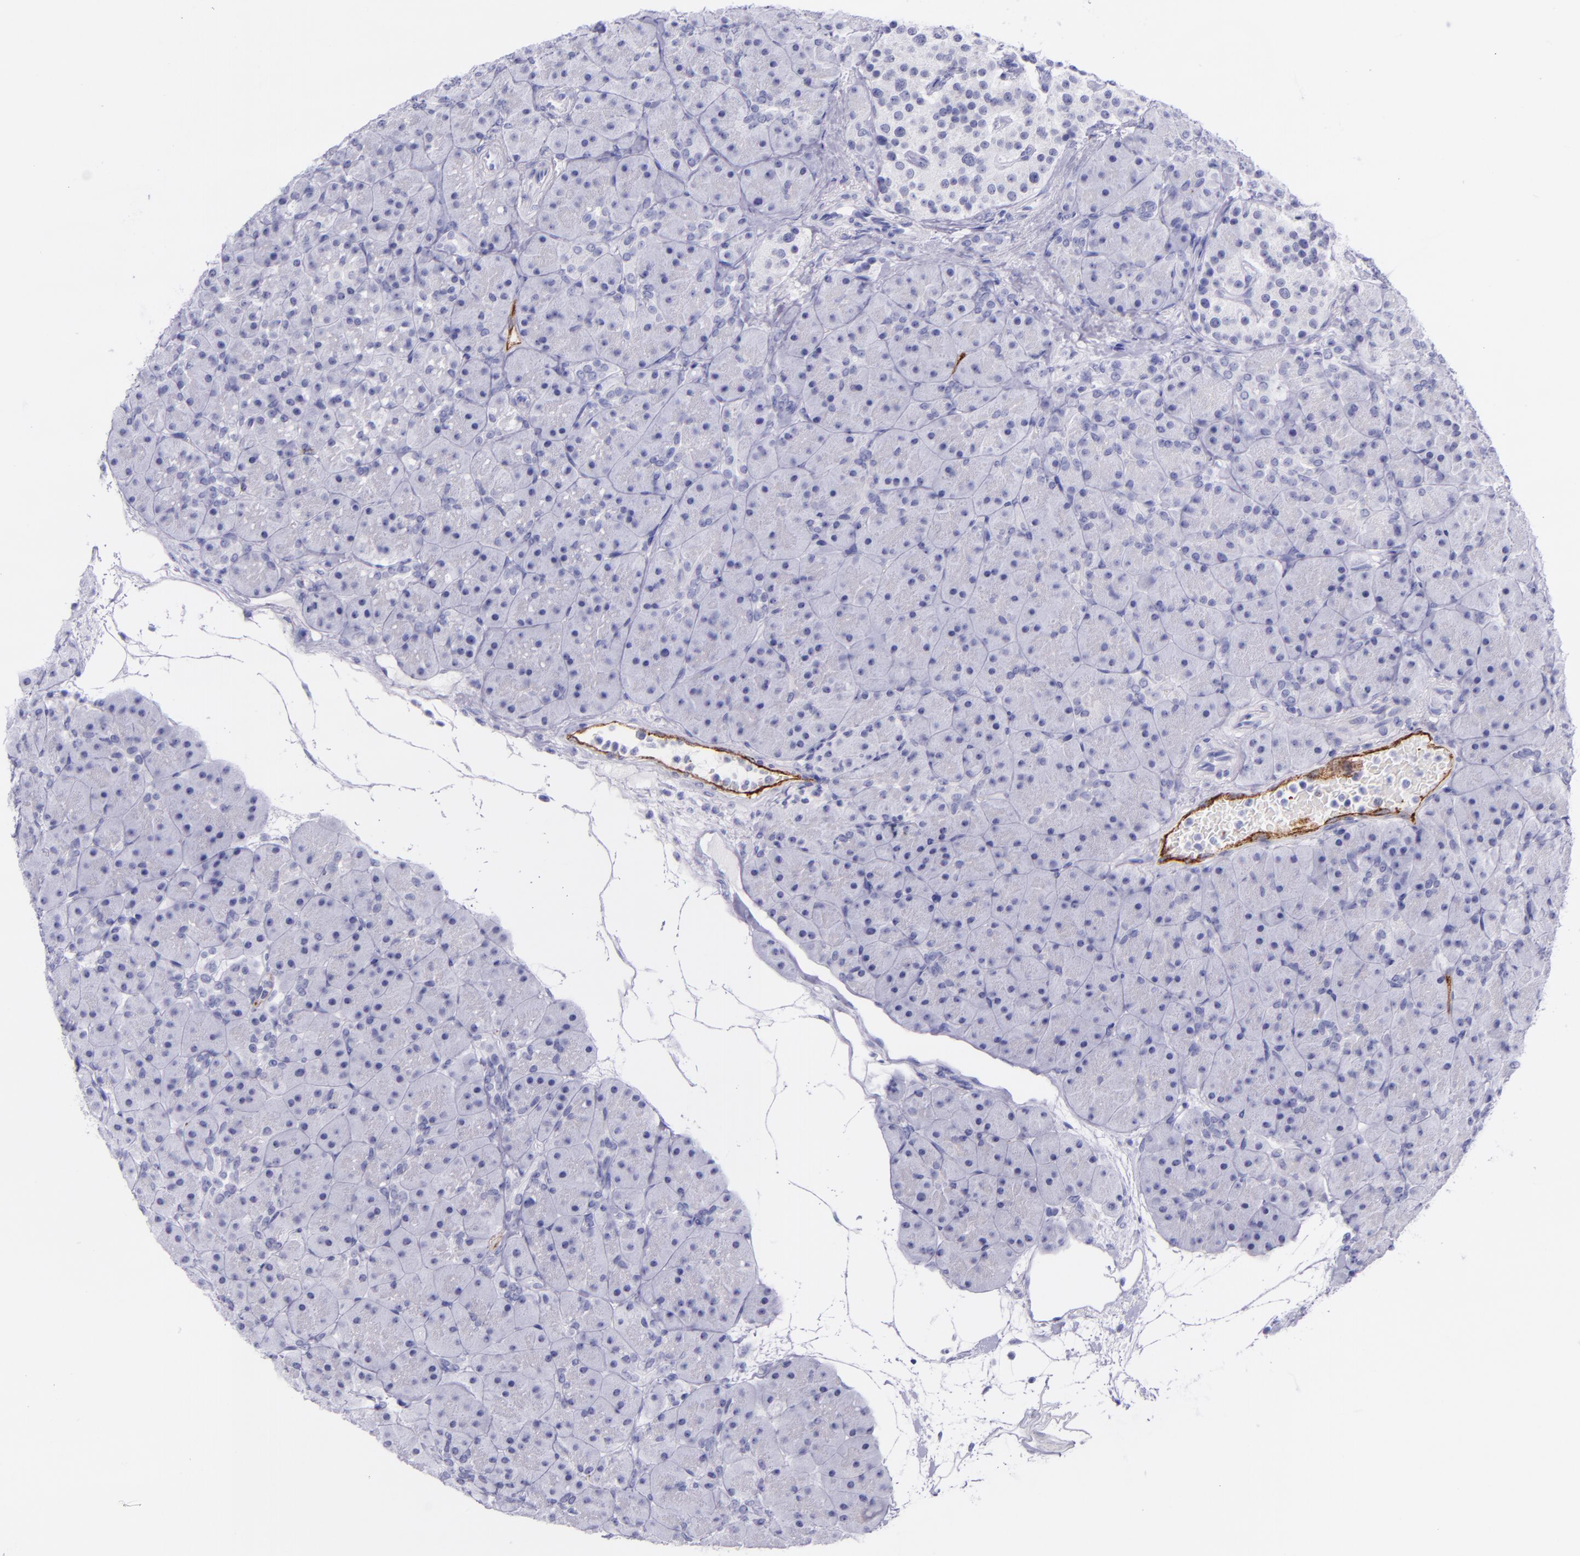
{"staining": {"intensity": "negative", "quantity": "none", "location": "none"}, "tissue": "pancreas", "cell_type": "Exocrine glandular cells", "image_type": "normal", "snomed": [{"axis": "morphology", "description": "Normal tissue, NOS"}, {"axis": "topography", "description": "Pancreas"}], "caption": "Immunohistochemical staining of unremarkable human pancreas demonstrates no significant positivity in exocrine glandular cells. (Brightfield microscopy of DAB immunohistochemistry (IHC) at high magnification).", "gene": "SELE", "patient": {"sex": "male", "age": 66}}